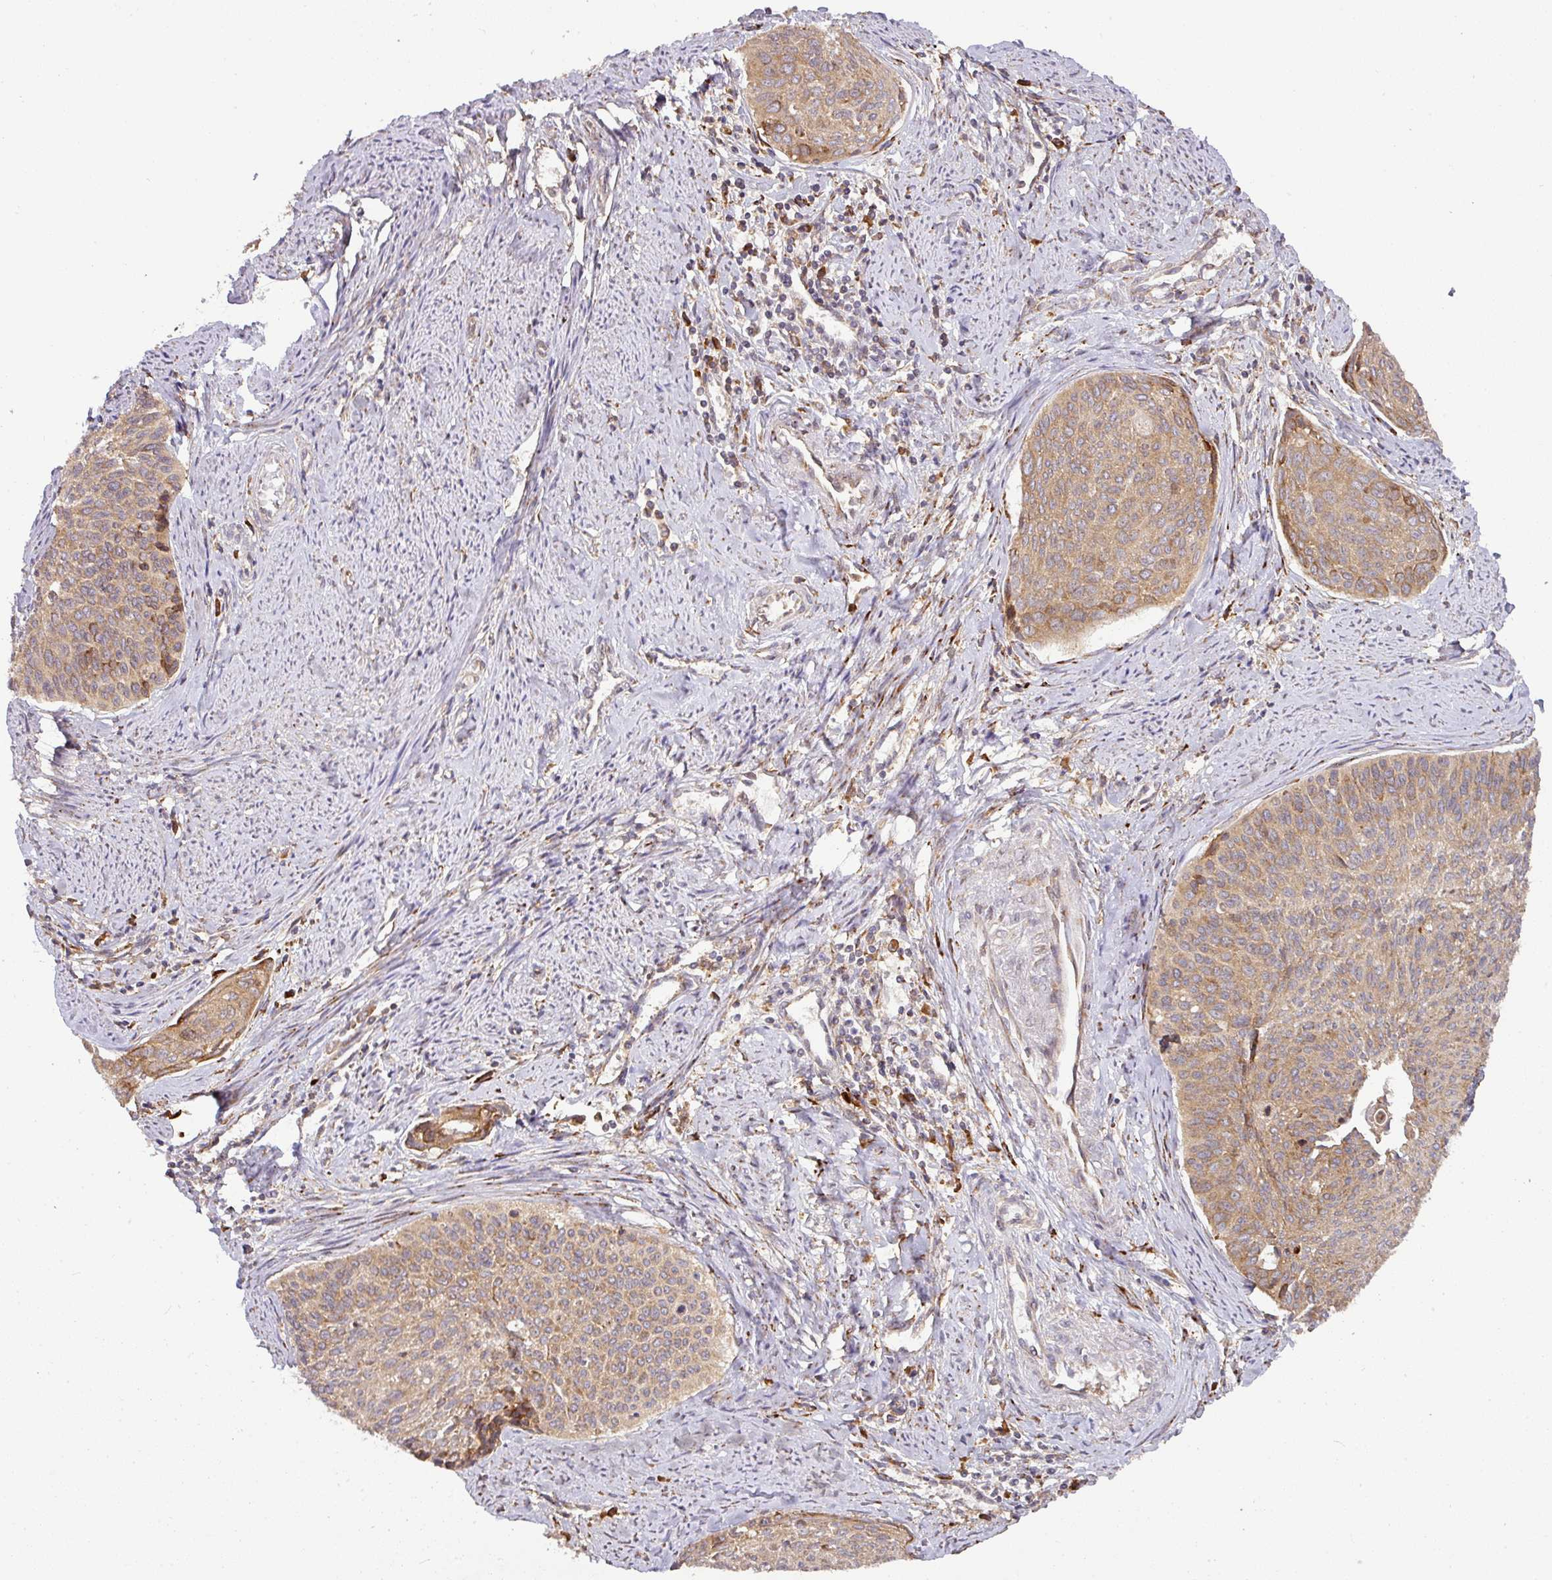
{"staining": {"intensity": "moderate", "quantity": ">75%", "location": "cytoplasmic/membranous"}, "tissue": "cervical cancer", "cell_type": "Tumor cells", "image_type": "cancer", "snomed": [{"axis": "morphology", "description": "Squamous cell carcinoma, NOS"}, {"axis": "topography", "description": "Cervix"}], "caption": "A brown stain highlights moderate cytoplasmic/membranous positivity of a protein in cervical squamous cell carcinoma tumor cells.", "gene": "GALP", "patient": {"sex": "female", "age": 55}}